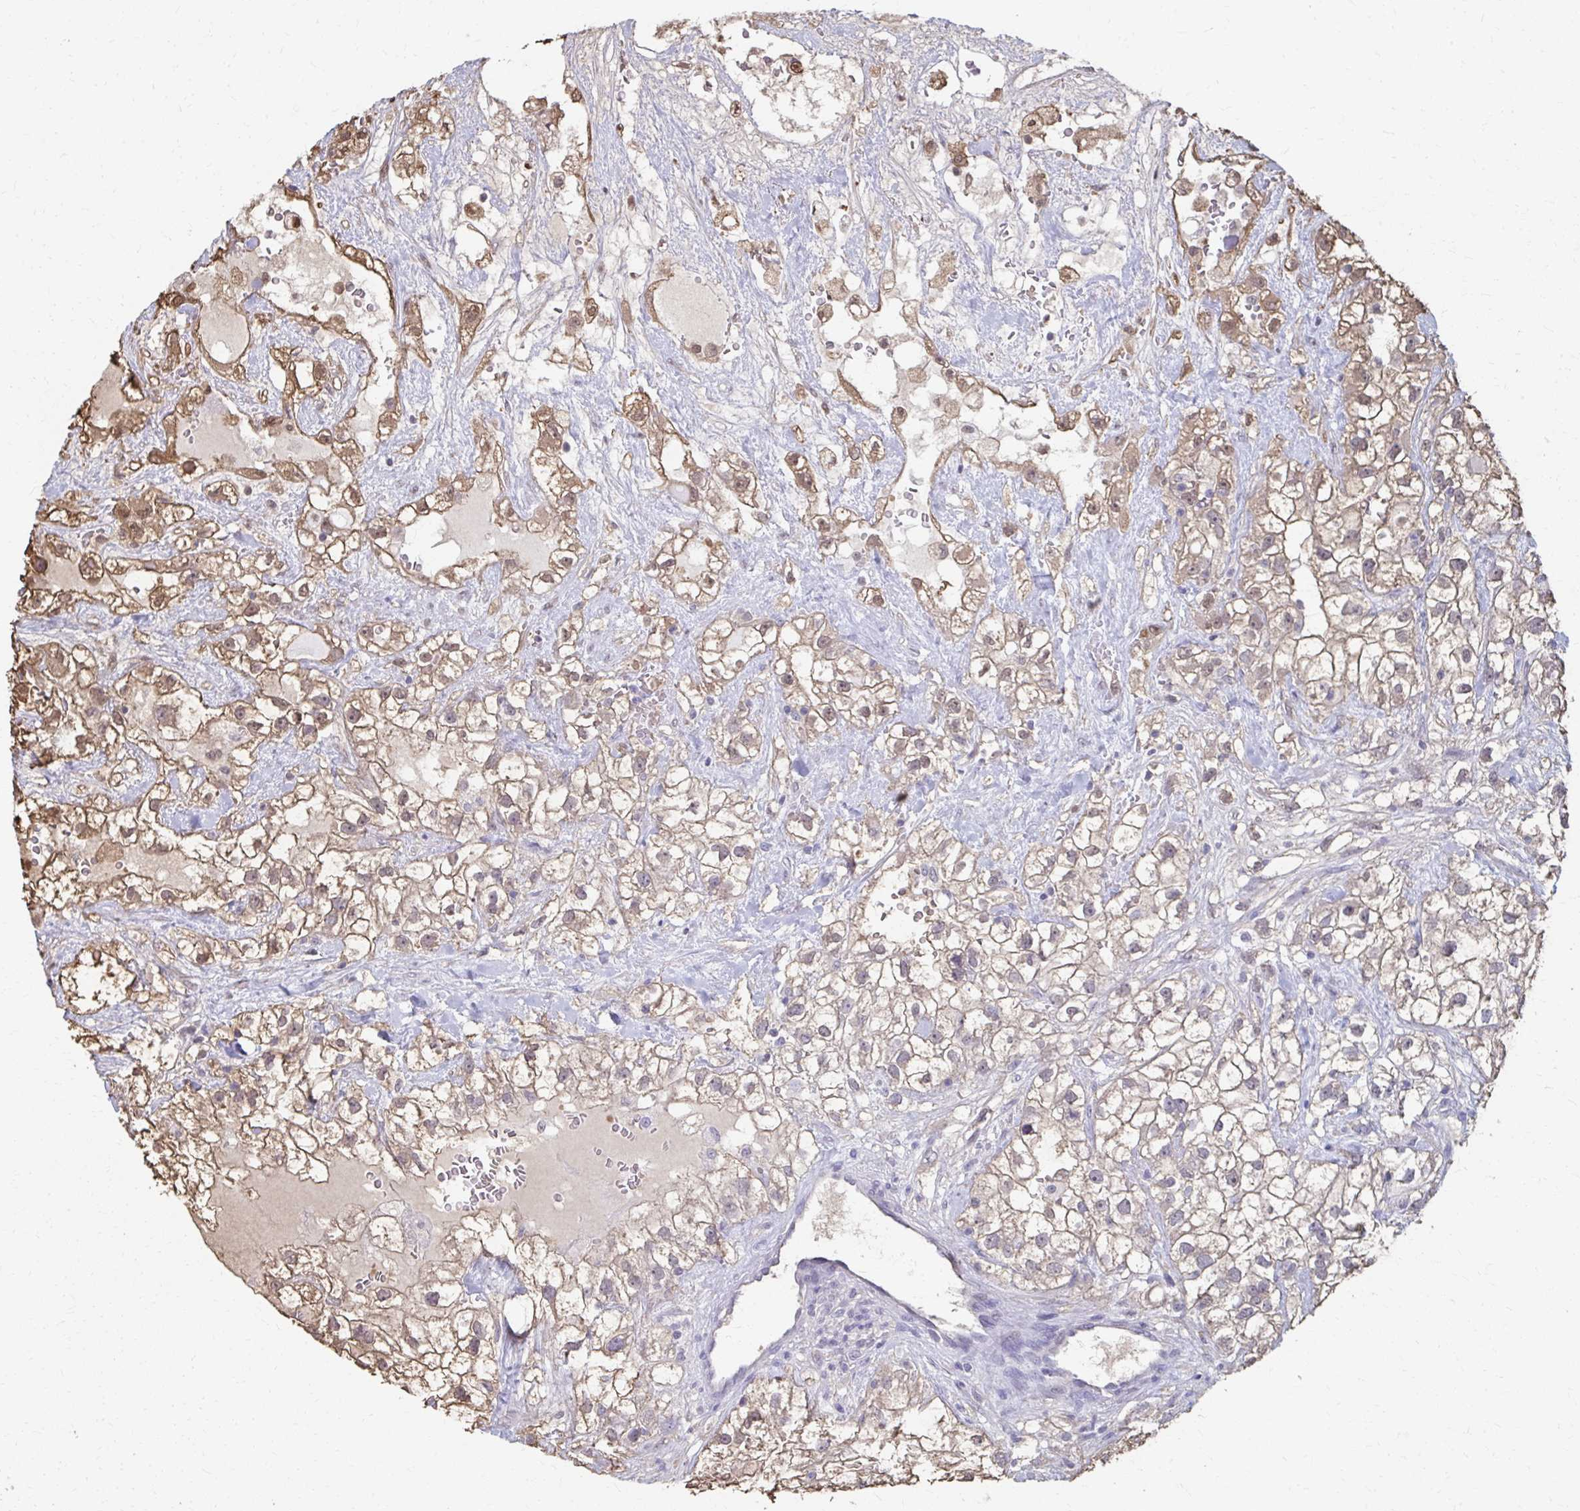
{"staining": {"intensity": "weak", "quantity": ">75%", "location": "cytoplasmic/membranous,nuclear"}, "tissue": "renal cancer", "cell_type": "Tumor cells", "image_type": "cancer", "snomed": [{"axis": "morphology", "description": "Adenocarcinoma, NOS"}, {"axis": "topography", "description": "Kidney"}], "caption": "Tumor cells display low levels of weak cytoplasmic/membranous and nuclear staining in approximately >75% of cells in human adenocarcinoma (renal).", "gene": "ING4", "patient": {"sex": "male", "age": 59}}